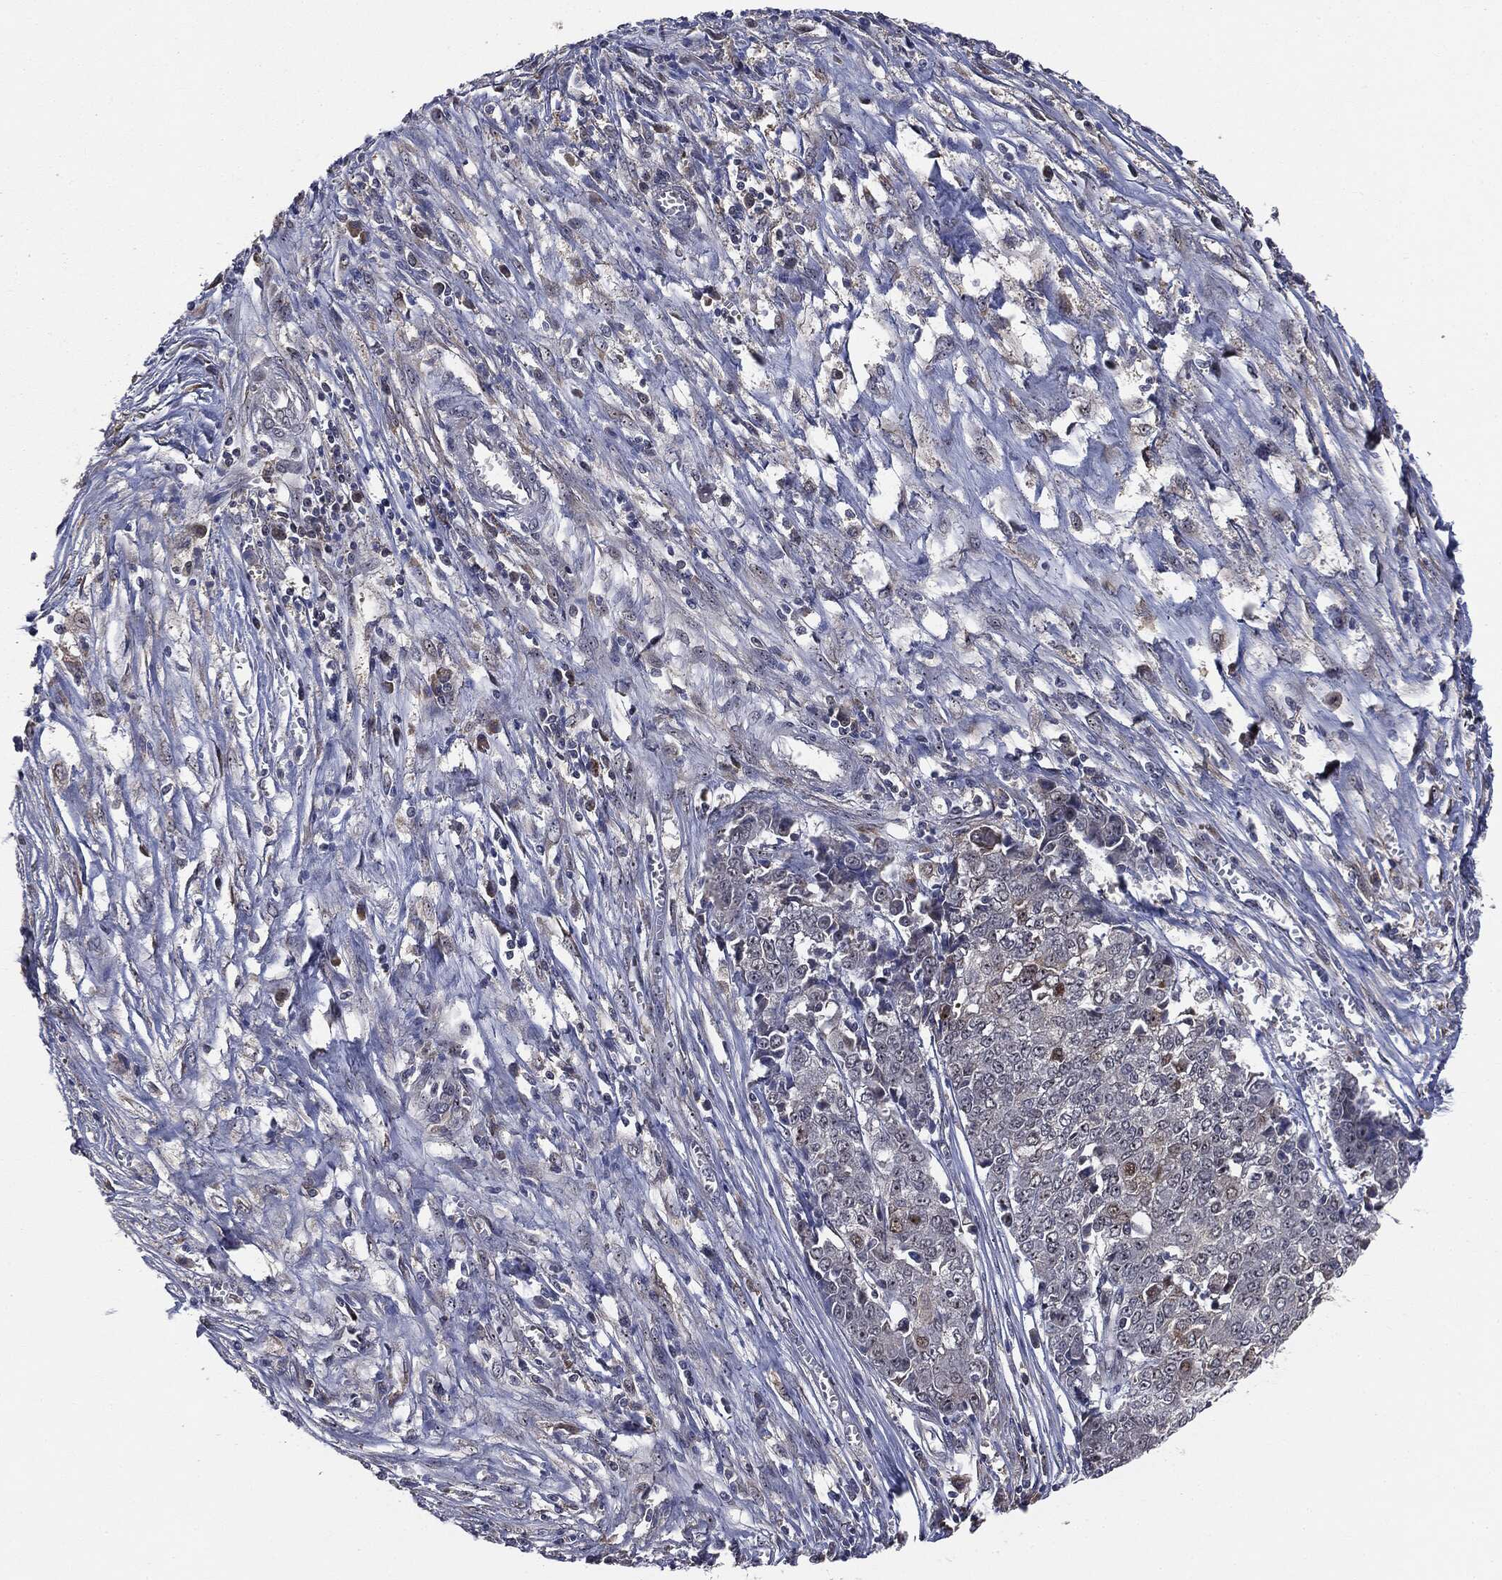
{"staining": {"intensity": "negative", "quantity": "none", "location": "none"}, "tissue": "ovarian cancer", "cell_type": "Tumor cells", "image_type": "cancer", "snomed": [{"axis": "morphology", "description": "Carcinoma, endometroid"}, {"axis": "topography", "description": "Ovary"}], "caption": "DAB immunohistochemical staining of human endometroid carcinoma (ovarian) demonstrates no significant staining in tumor cells. (IHC, brightfield microscopy, high magnification).", "gene": "TRMT1L", "patient": {"sex": "female", "age": 42}}